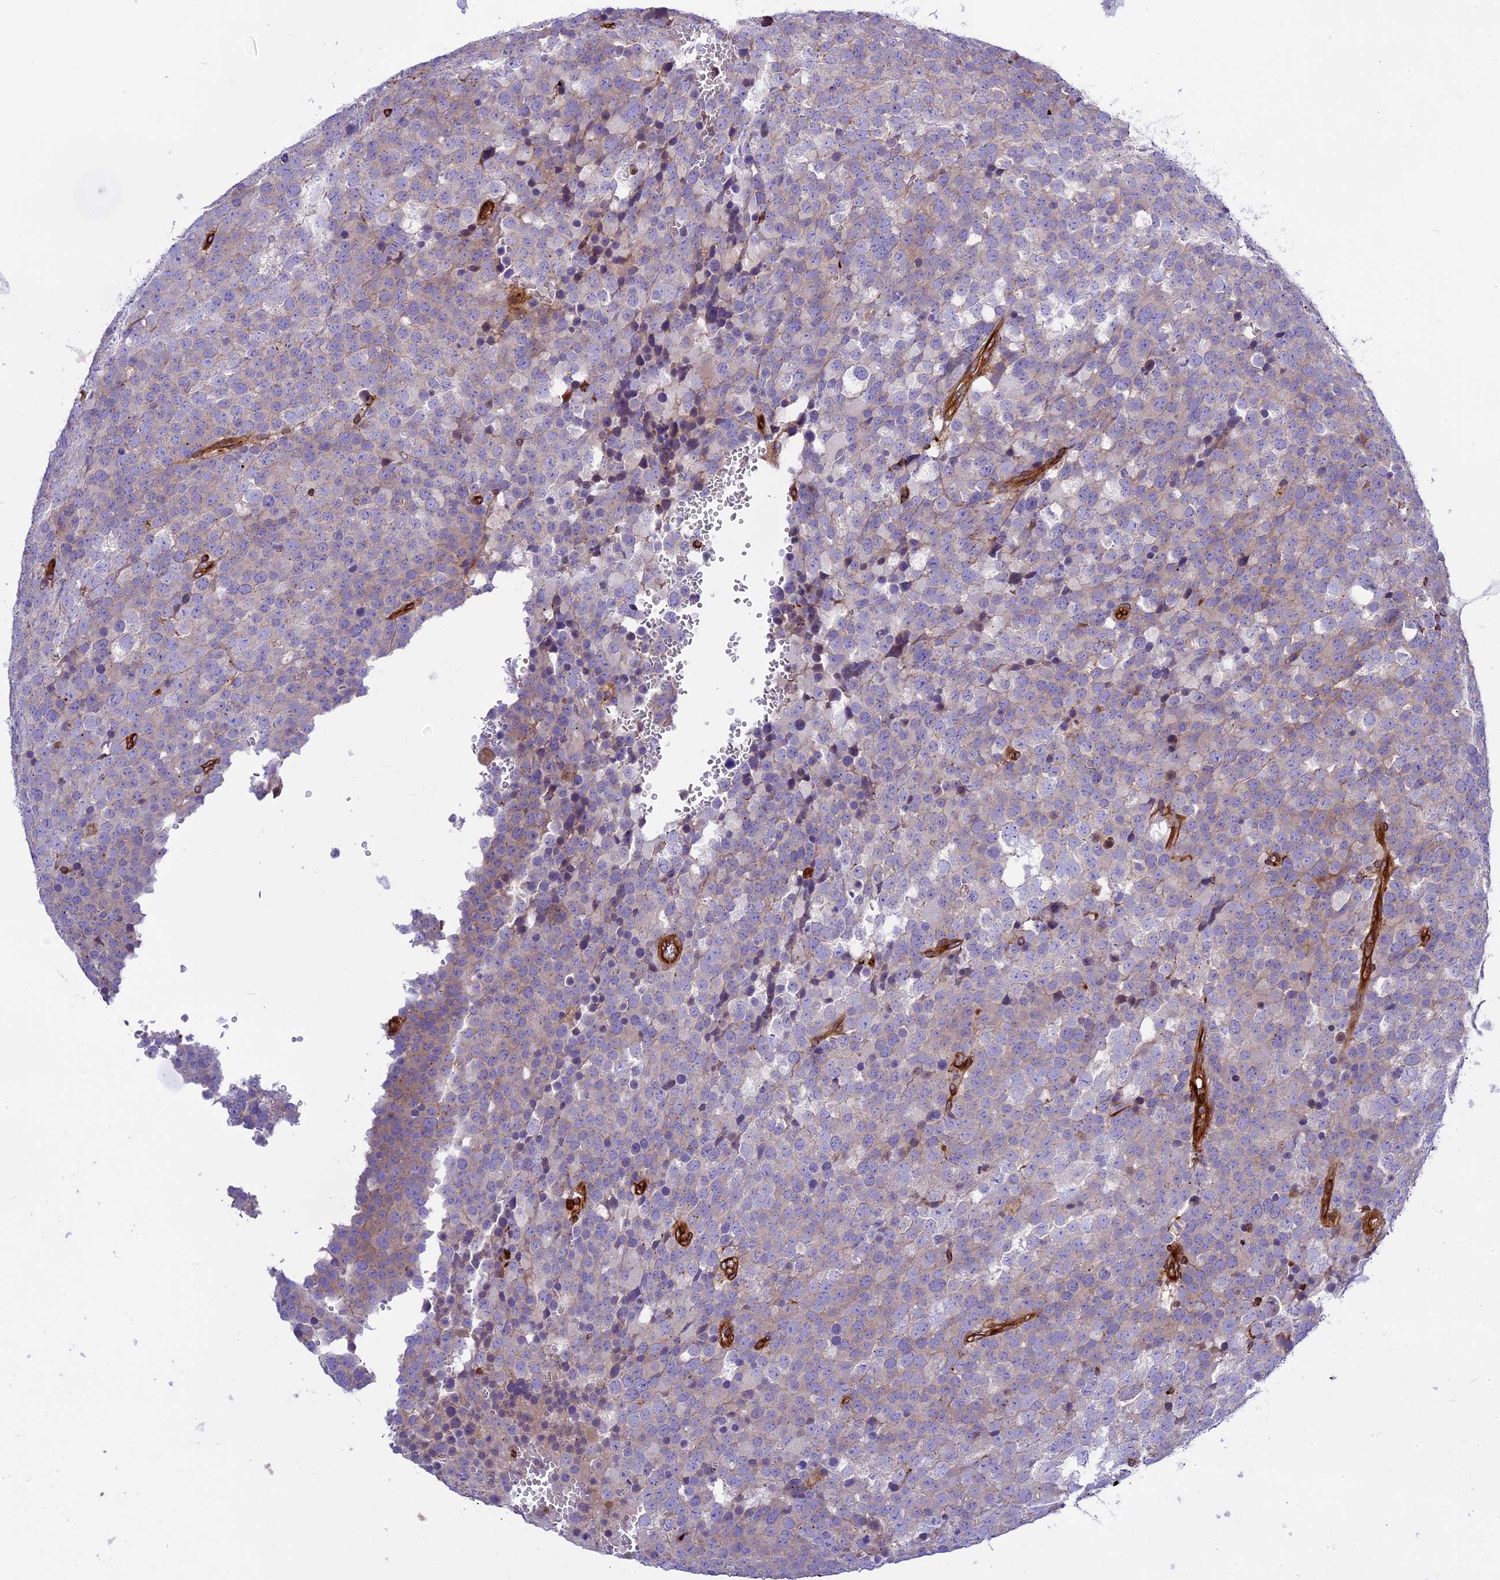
{"staining": {"intensity": "negative", "quantity": "none", "location": "none"}, "tissue": "testis cancer", "cell_type": "Tumor cells", "image_type": "cancer", "snomed": [{"axis": "morphology", "description": "Seminoma, NOS"}, {"axis": "topography", "description": "Testis"}], "caption": "Immunohistochemical staining of human seminoma (testis) shows no significant staining in tumor cells. Nuclei are stained in blue.", "gene": "CD99L2", "patient": {"sex": "male", "age": 71}}